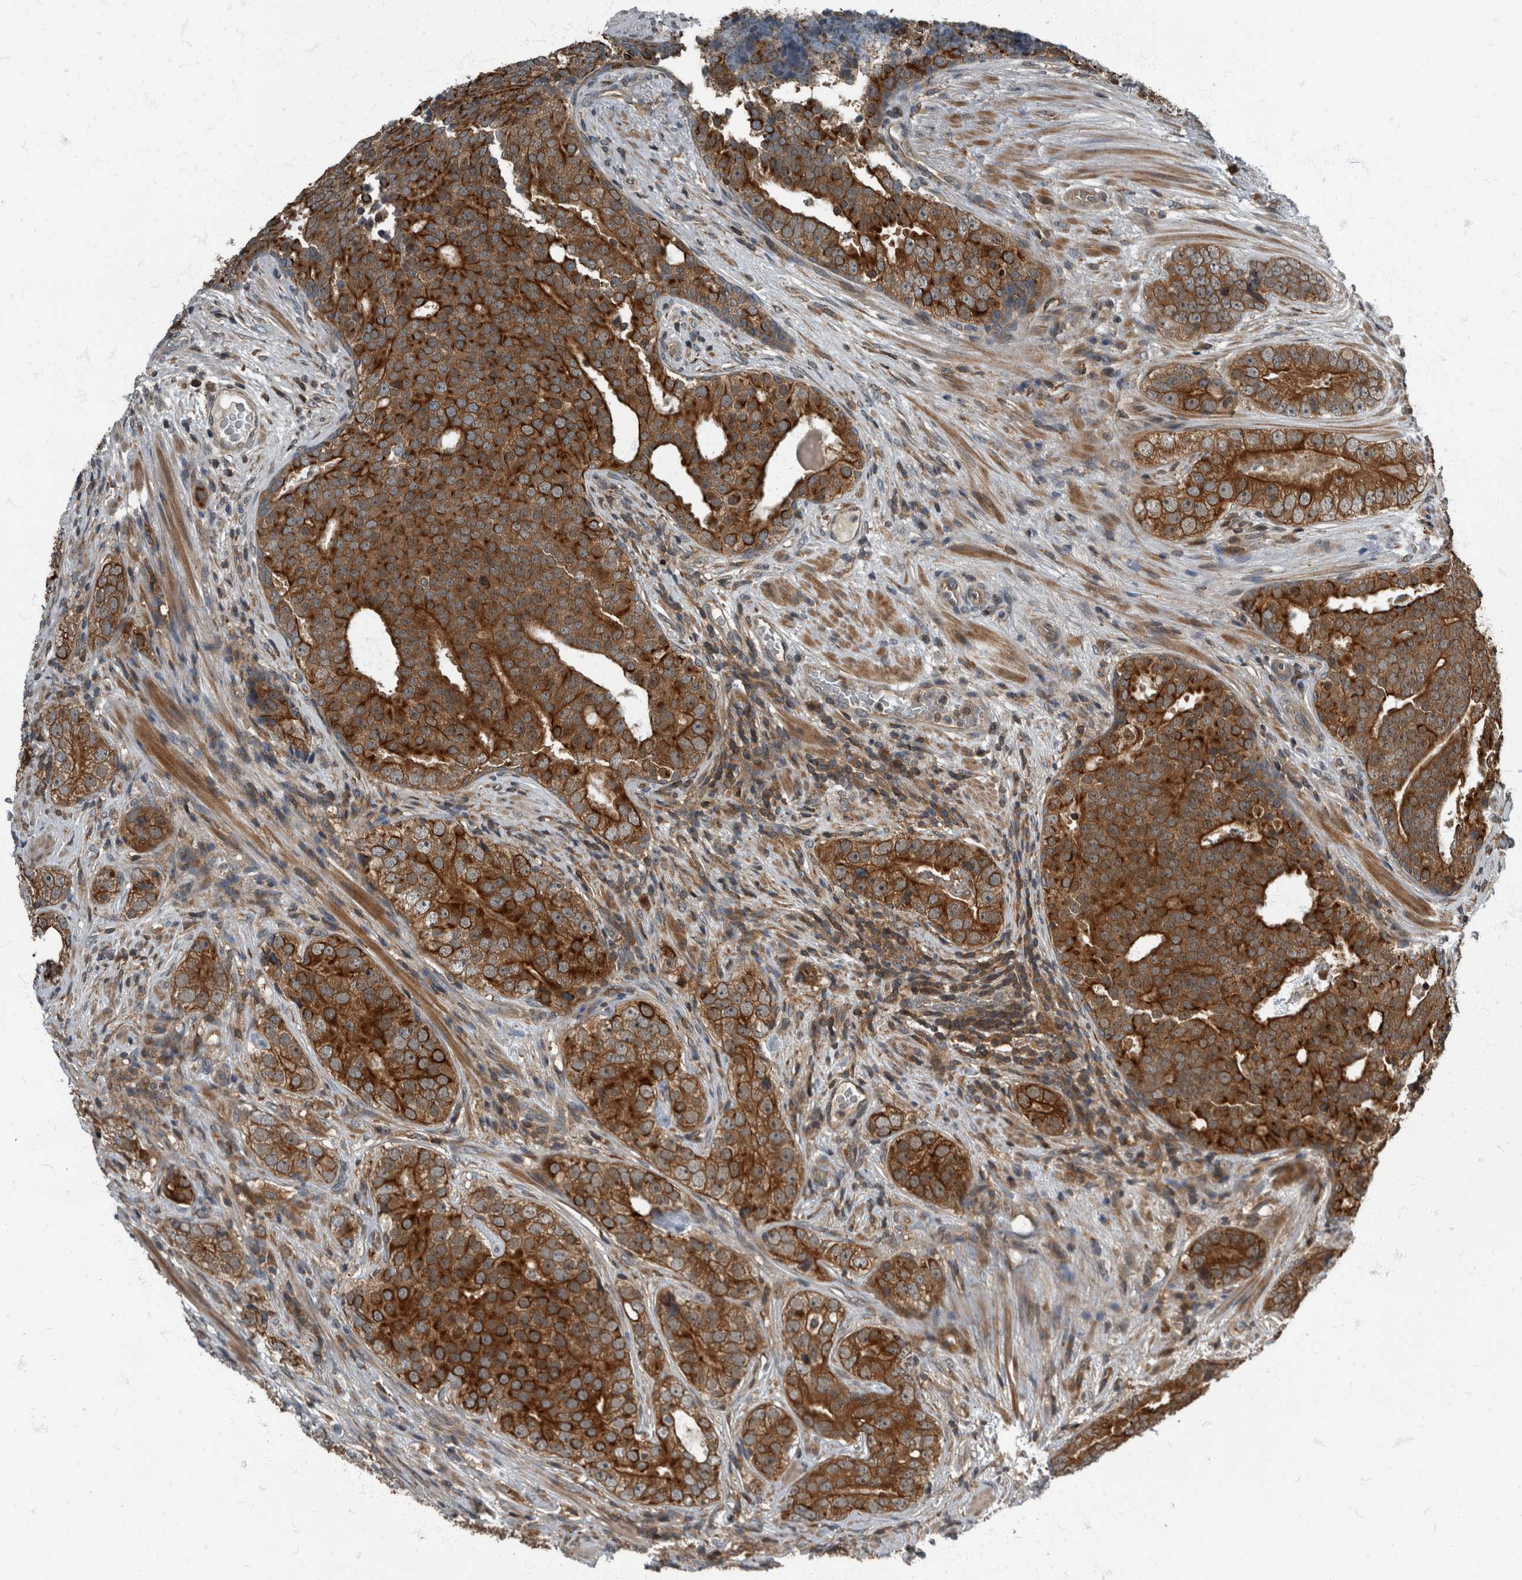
{"staining": {"intensity": "strong", "quantity": ">75%", "location": "cytoplasmic/membranous"}, "tissue": "prostate cancer", "cell_type": "Tumor cells", "image_type": "cancer", "snomed": [{"axis": "morphology", "description": "Adenocarcinoma, High grade"}, {"axis": "topography", "description": "Prostate"}], "caption": "Brown immunohistochemical staining in prostate cancer (high-grade adenocarcinoma) exhibits strong cytoplasmic/membranous staining in about >75% of tumor cells.", "gene": "RABGGTB", "patient": {"sex": "male", "age": 56}}